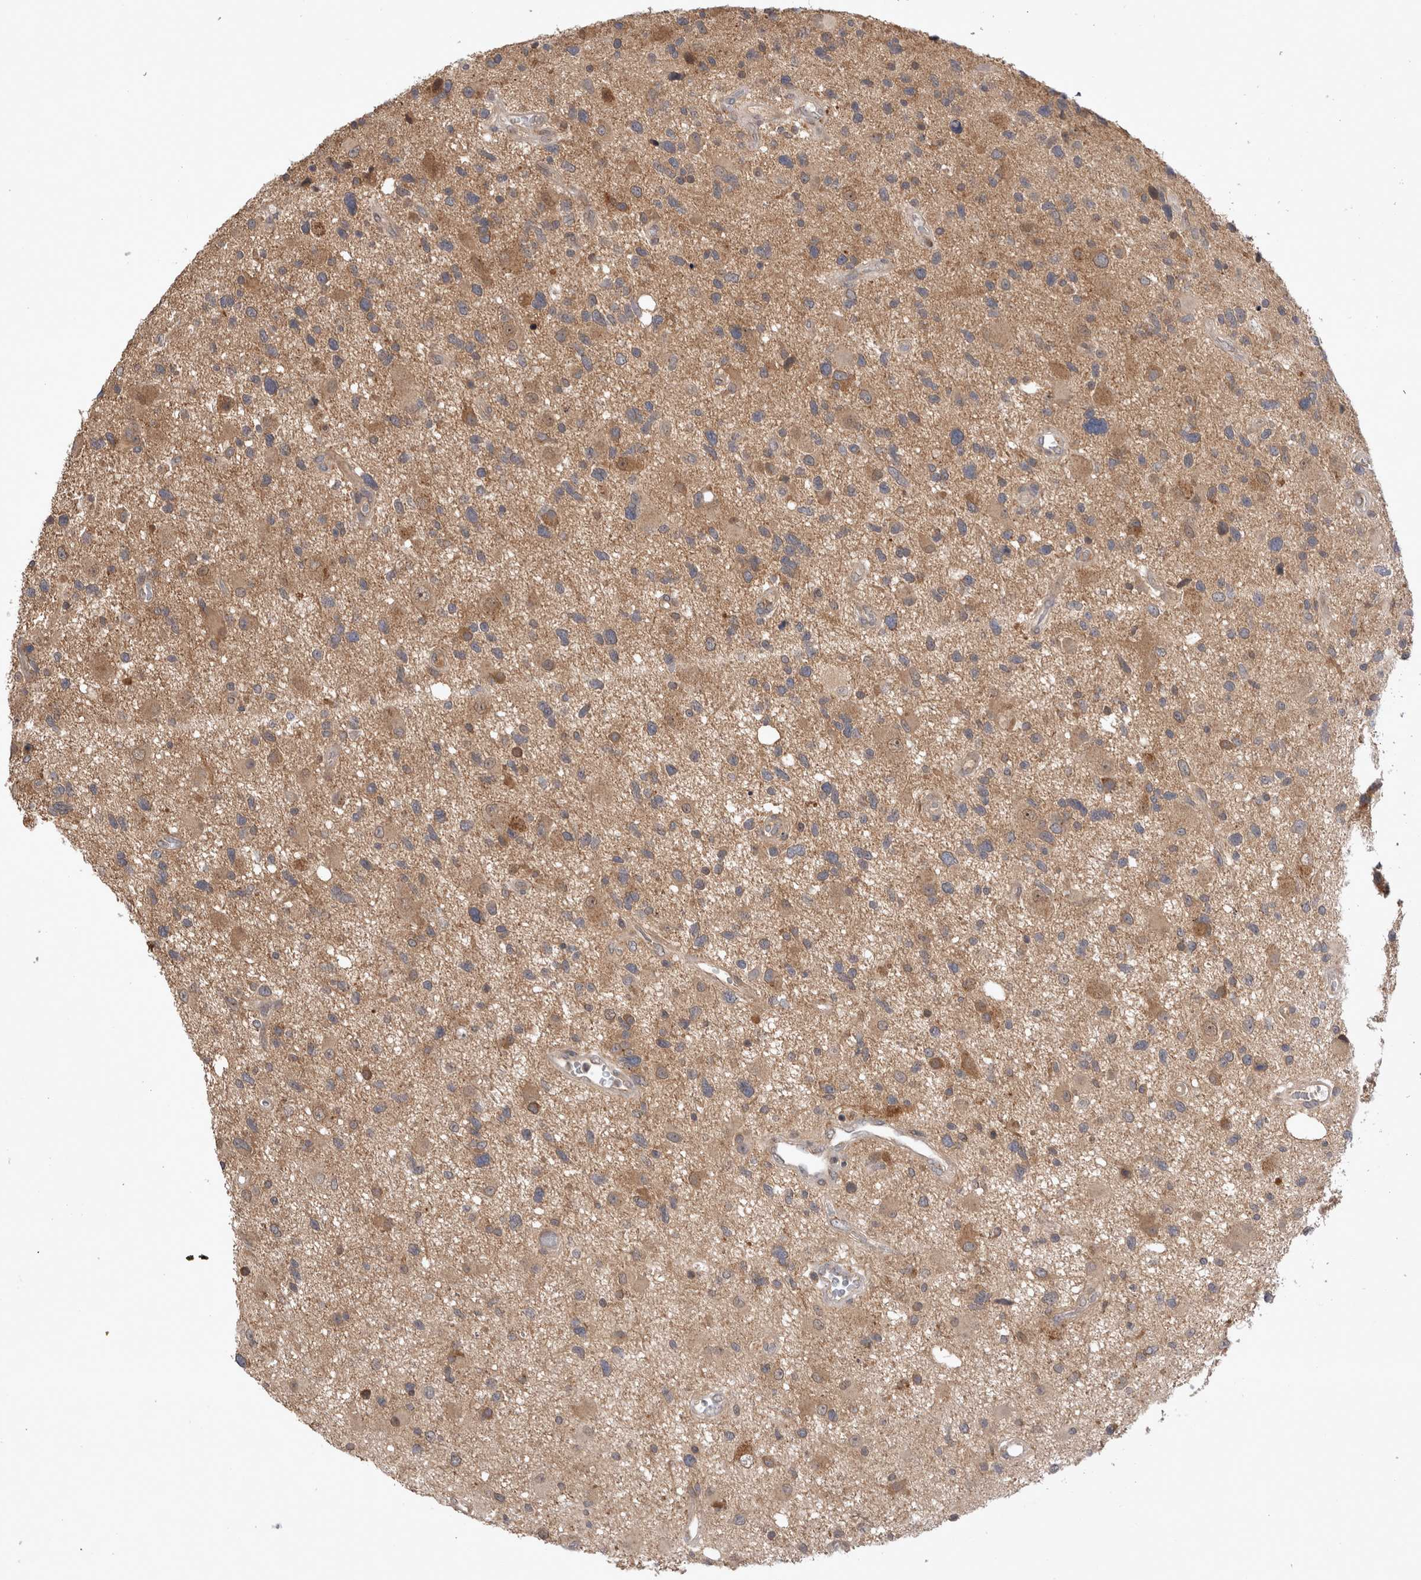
{"staining": {"intensity": "weak", "quantity": ">75%", "location": "cytoplasmic/membranous"}, "tissue": "glioma", "cell_type": "Tumor cells", "image_type": "cancer", "snomed": [{"axis": "morphology", "description": "Glioma, malignant, High grade"}, {"axis": "topography", "description": "Brain"}], "caption": "Glioma stained for a protein (brown) demonstrates weak cytoplasmic/membranous positive expression in about >75% of tumor cells.", "gene": "PLEKHM1", "patient": {"sex": "male", "age": 33}}